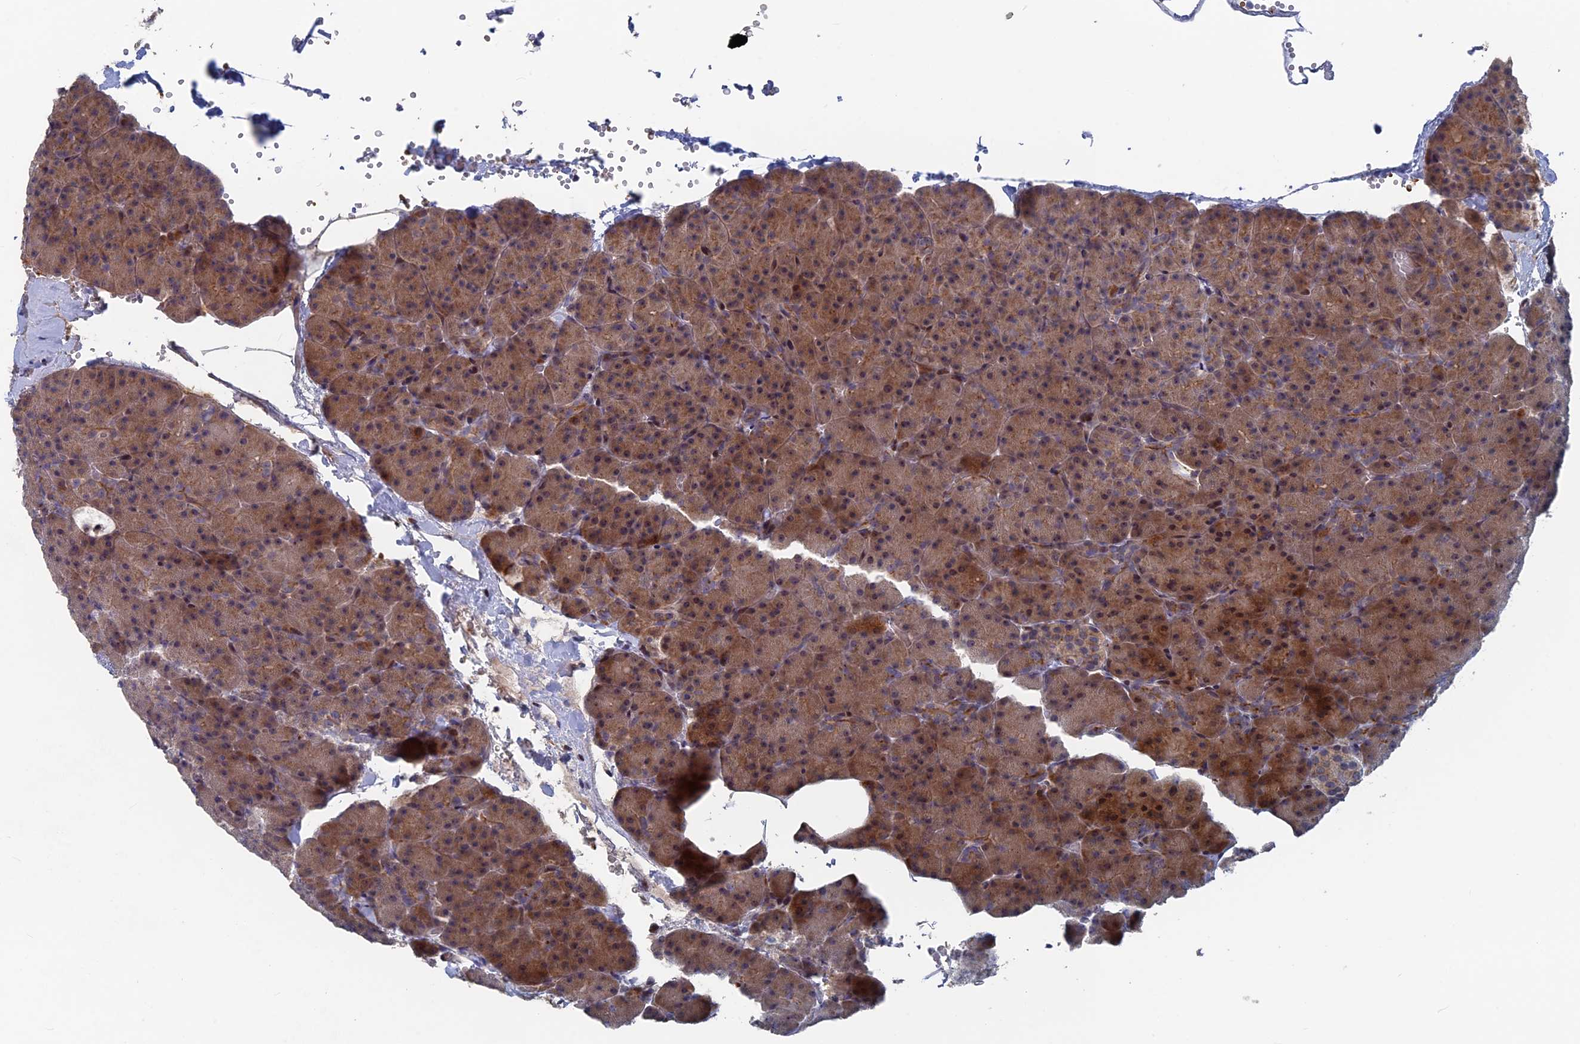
{"staining": {"intensity": "strong", "quantity": "25%-75%", "location": "cytoplasmic/membranous,nuclear"}, "tissue": "pancreas", "cell_type": "Exocrine glandular cells", "image_type": "normal", "snomed": [{"axis": "morphology", "description": "Normal tissue, NOS"}, {"axis": "morphology", "description": "Carcinoid, malignant, NOS"}, {"axis": "topography", "description": "Pancreas"}], "caption": "IHC image of normal pancreas: pancreas stained using IHC demonstrates high levels of strong protein expression localized specifically in the cytoplasmic/membranous,nuclear of exocrine glandular cells, appearing as a cytoplasmic/membranous,nuclear brown color.", "gene": "SH3D21", "patient": {"sex": "female", "age": 35}}